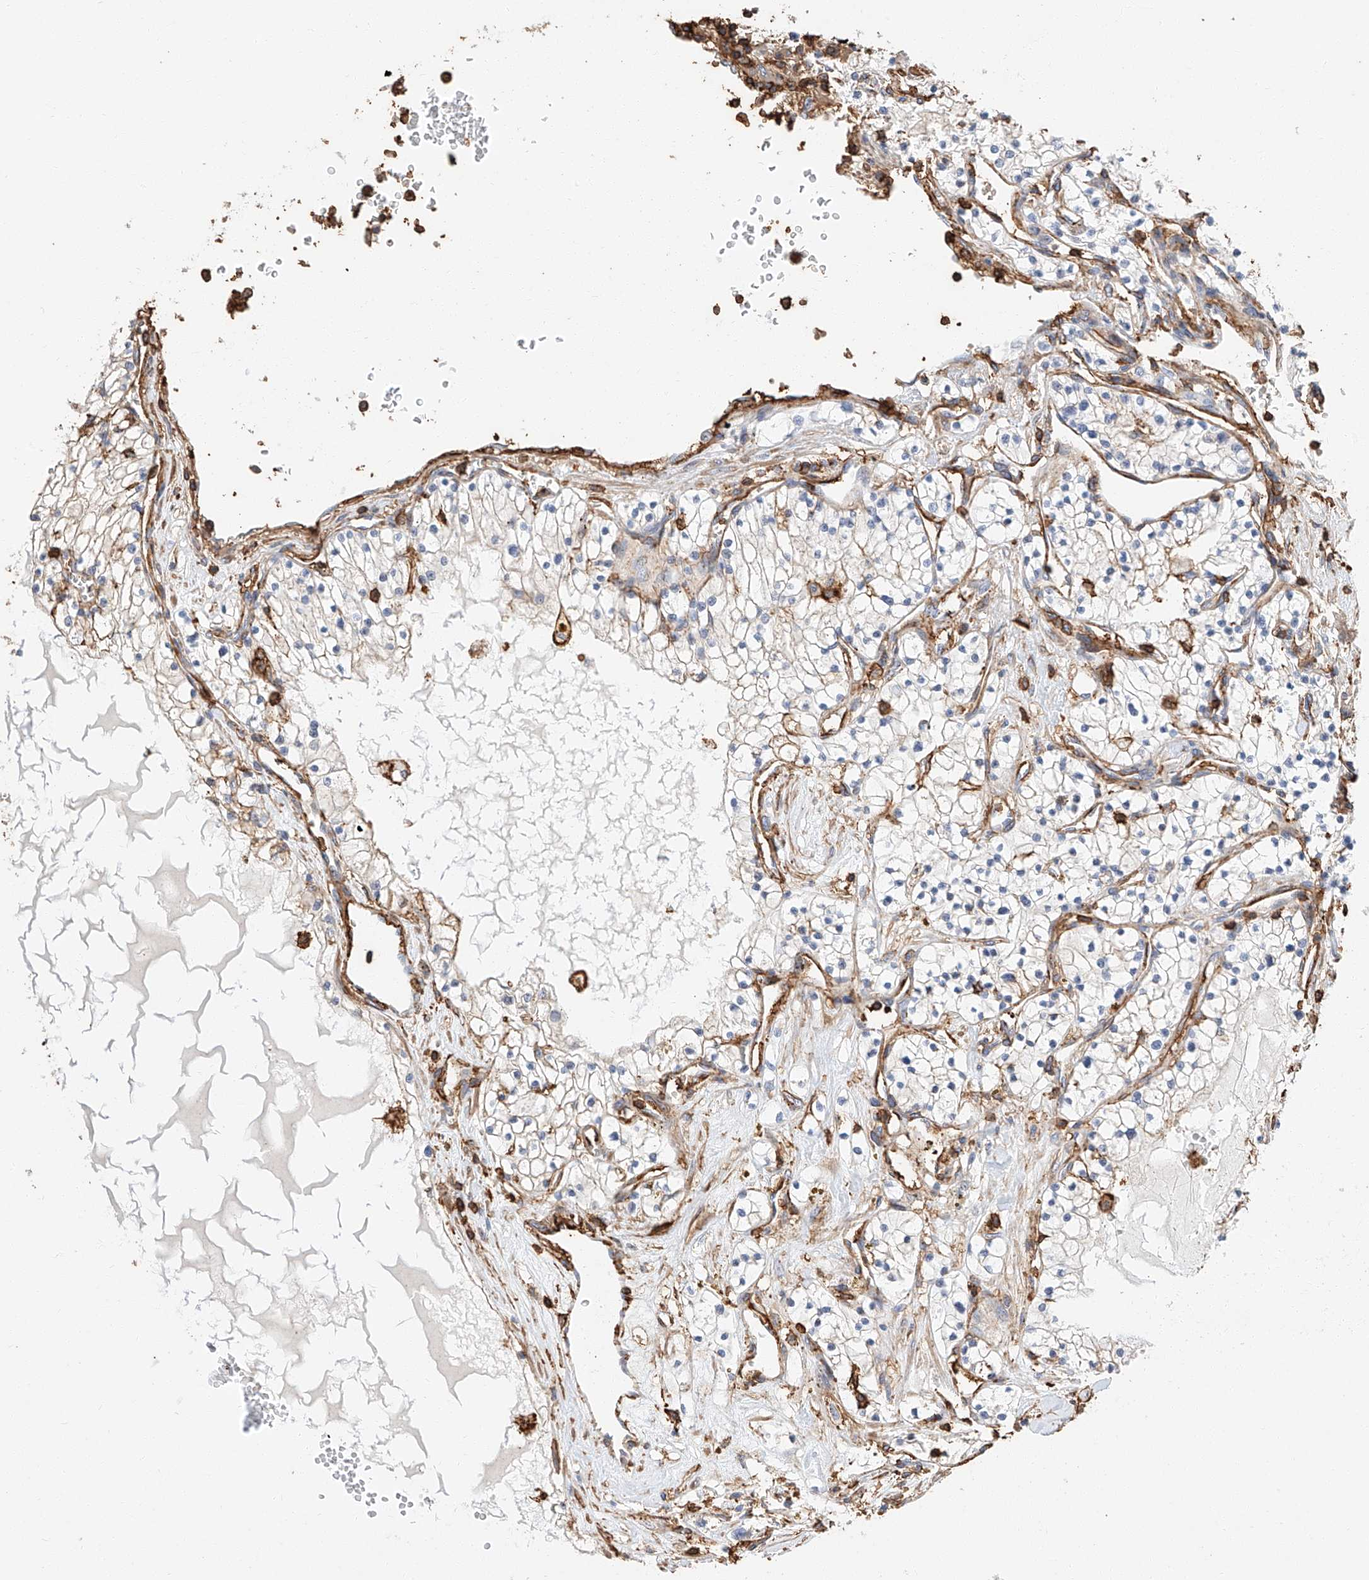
{"staining": {"intensity": "negative", "quantity": "none", "location": "none"}, "tissue": "renal cancer", "cell_type": "Tumor cells", "image_type": "cancer", "snomed": [{"axis": "morphology", "description": "Normal tissue, NOS"}, {"axis": "morphology", "description": "Adenocarcinoma, NOS"}, {"axis": "topography", "description": "Kidney"}], "caption": "DAB immunohistochemical staining of human renal cancer exhibits no significant positivity in tumor cells. (IHC, brightfield microscopy, high magnification).", "gene": "WFS1", "patient": {"sex": "male", "age": 68}}